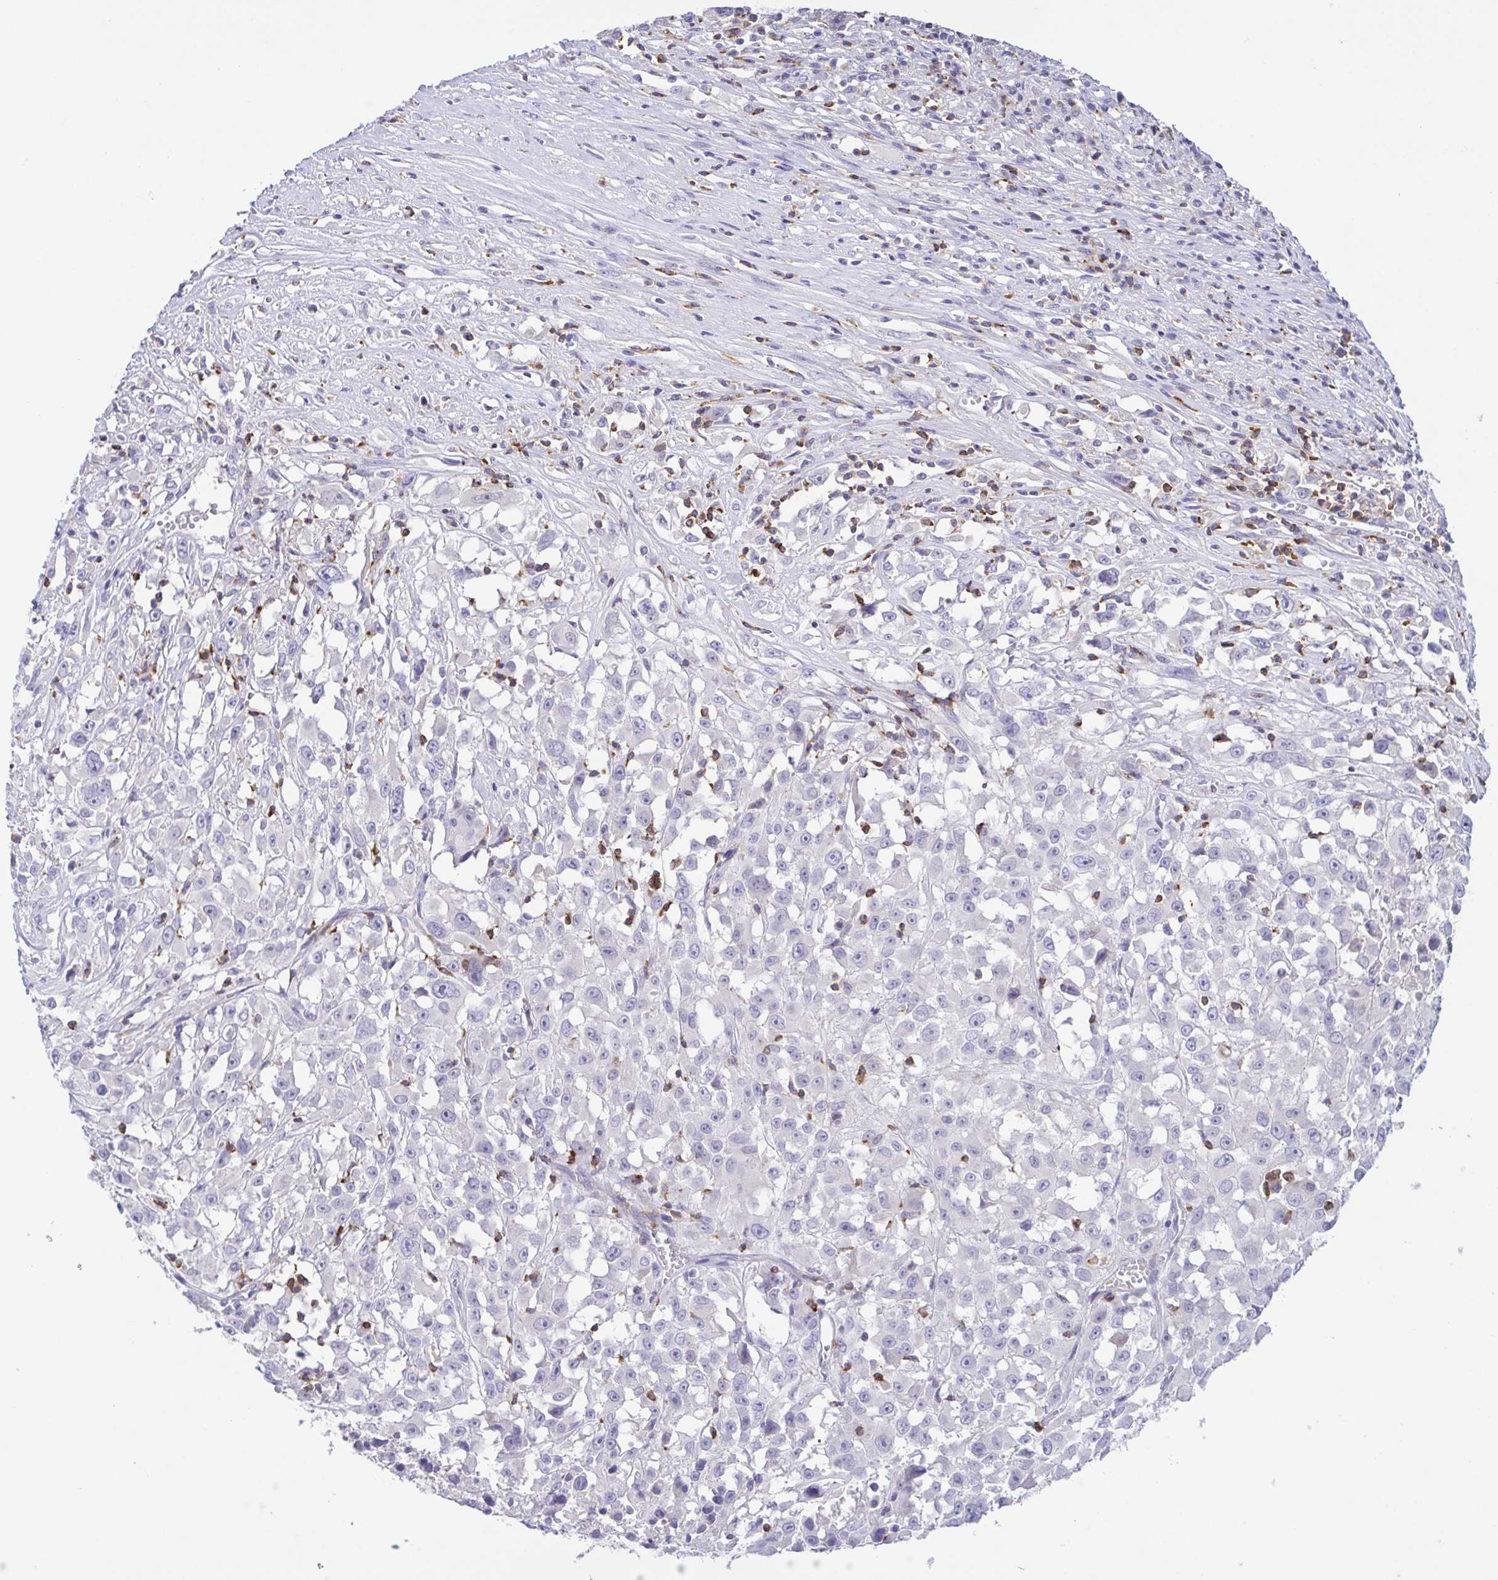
{"staining": {"intensity": "negative", "quantity": "none", "location": "none"}, "tissue": "melanoma", "cell_type": "Tumor cells", "image_type": "cancer", "snomed": [{"axis": "morphology", "description": "Malignant melanoma, Metastatic site"}, {"axis": "topography", "description": "Soft tissue"}], "caption": "The IHC image has no significant staining in tumor cells of malignant melanoma (metastatic site) tissue. (DAB (3,3'-diaminobenzidine) IHC visualized using brightfield microscopy, high magnification).", "gene": "PGLYRP1", "patient": {"sex": "male", "age": 50}}